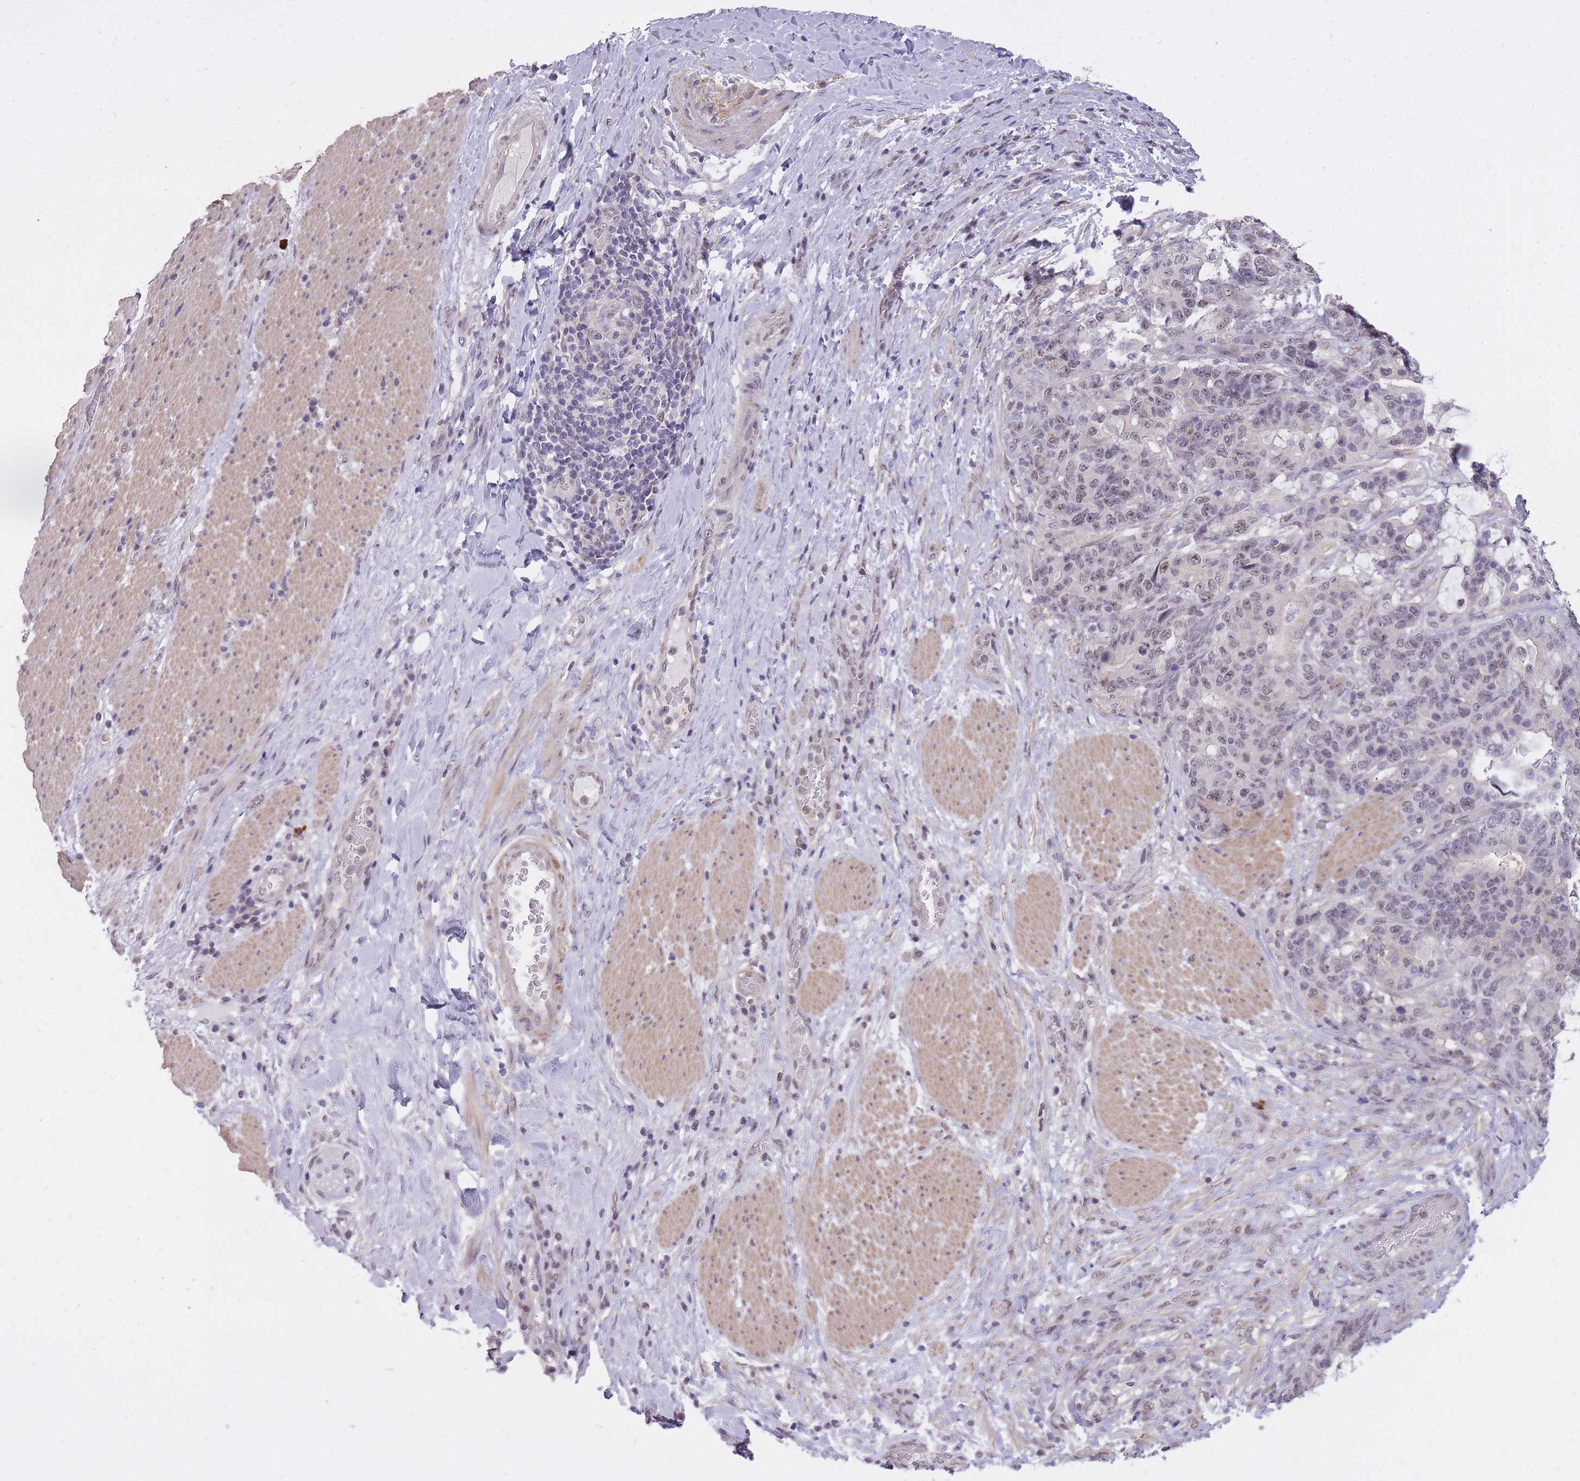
{"staining": {"intensity": "weak", "quantity": "25%-75%", "location": "nuclear"}, "tissue": "stomach cancer", "cell_type": "Tumor cells", "image_type": "cancer", "snomed": [{"axis": "morphology", "description": "Normal tissue, NOS"}, {"axis": "morphology", "description": "Adenocarcinoma, NOS"}, {"axis": "topography", "description": "Stomach"}], "caption": "This histopathology image exhibits immunohistochemistry (IHC) staining of human stomach adenocarcinoma, with low weak nuclear staining in approximately 25%-75% of tumor cells.", "gene": "TIGD1", "patient": {"sex": "female", "age": 64}}